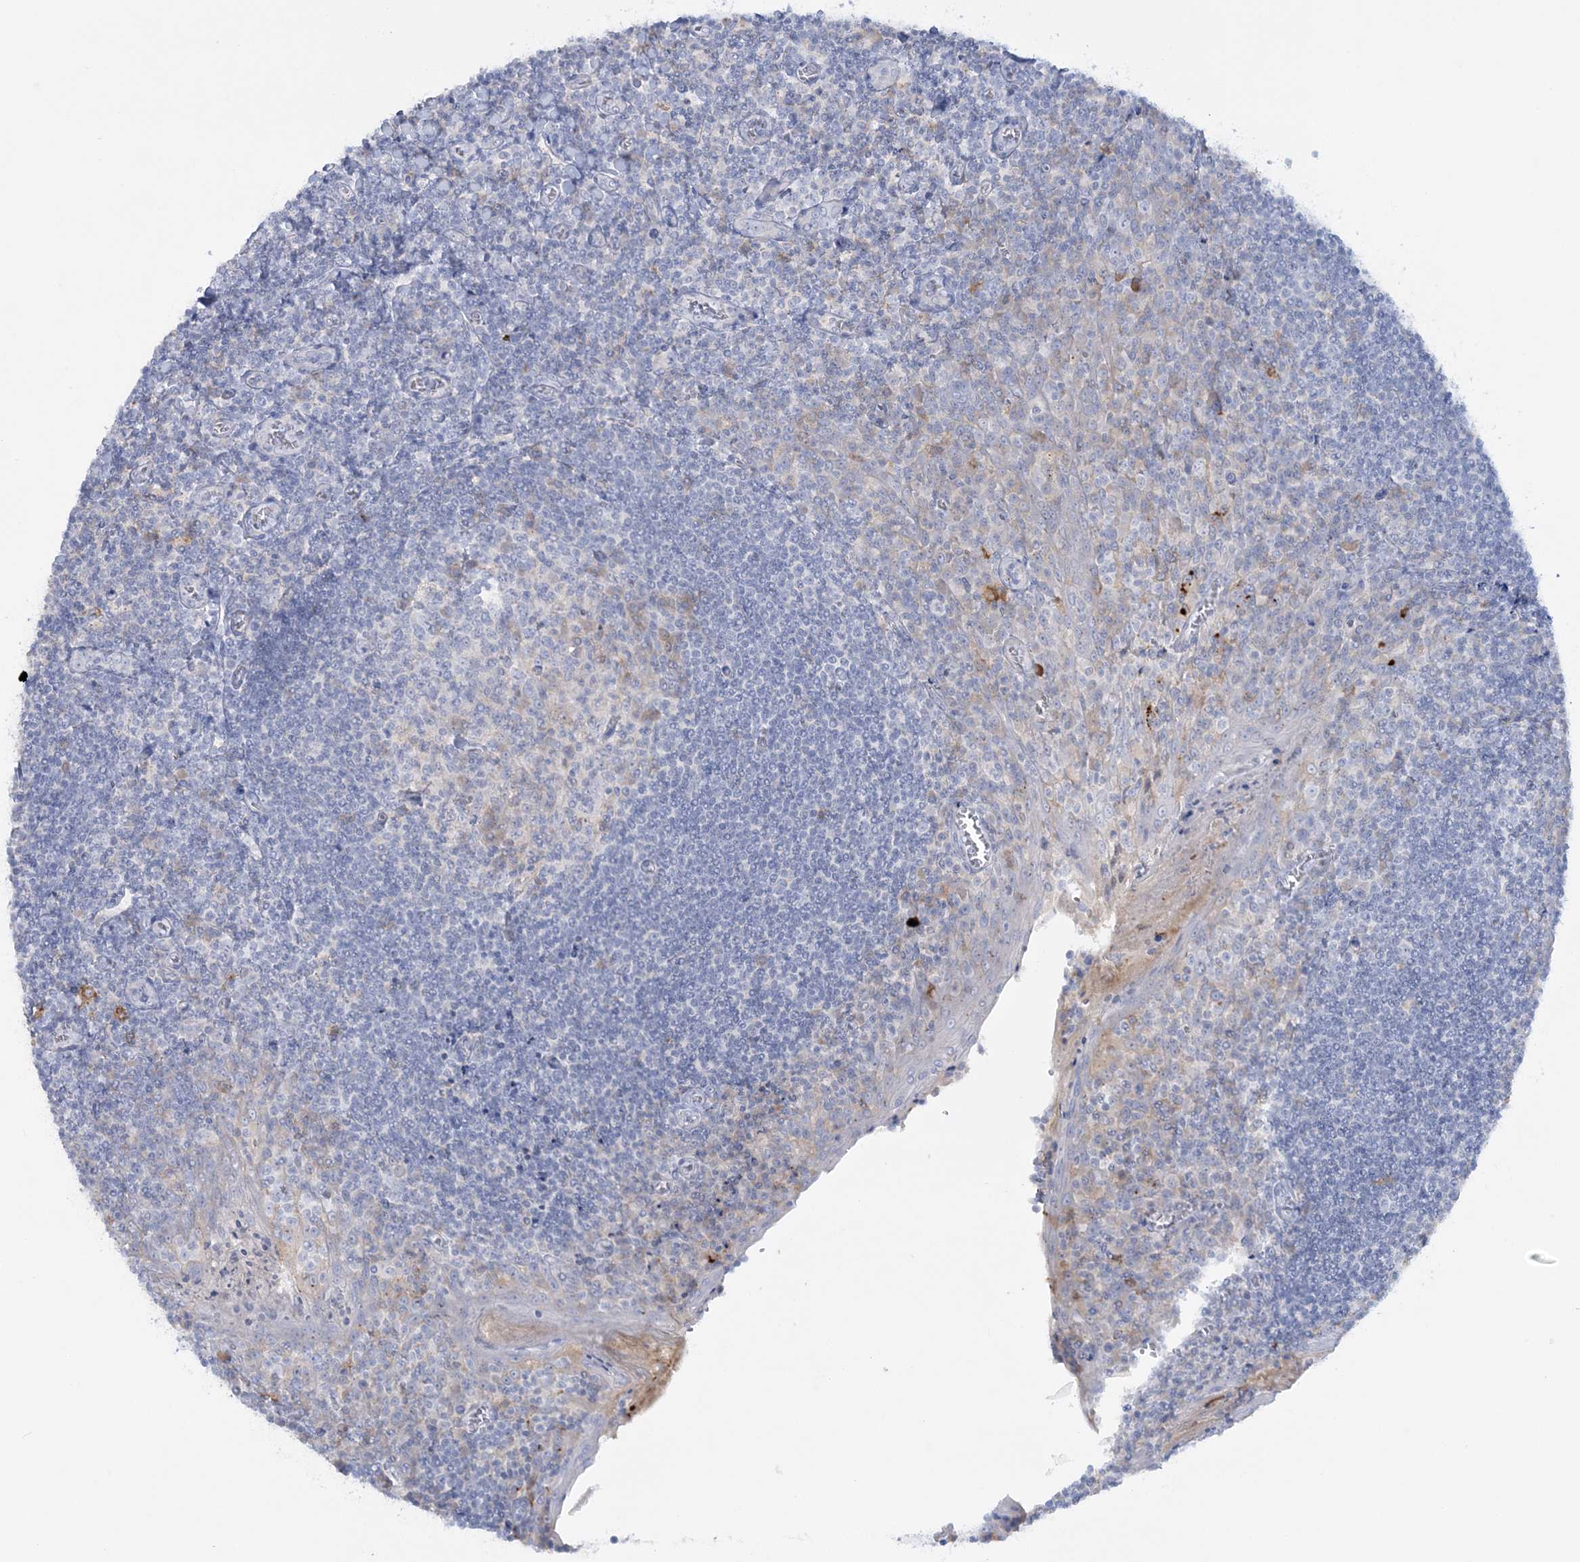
{"staining": {"intensity": "negative", "quantity": "none", "location": "none"}, "tissue": "tonsil", "cell_type": "Germinal center cells", "image_type": "normal", "snomed": [{"axis": "morphology", "description": "Normal tissue, NOS"}, {"axis": "topography", "description": "Tonsil"}], "caption": "Germinal center cells show no significant expression in benign tonsil. The staining was performed using DAB (3,3'-diaminobenzidine) to visualize the protein expression in brown, while the nuclei were stained in blue with hematoxylin (Magnification: 20x).", "gene": "WDSUB1", "patient": {"sex": "male", "age": 27}}